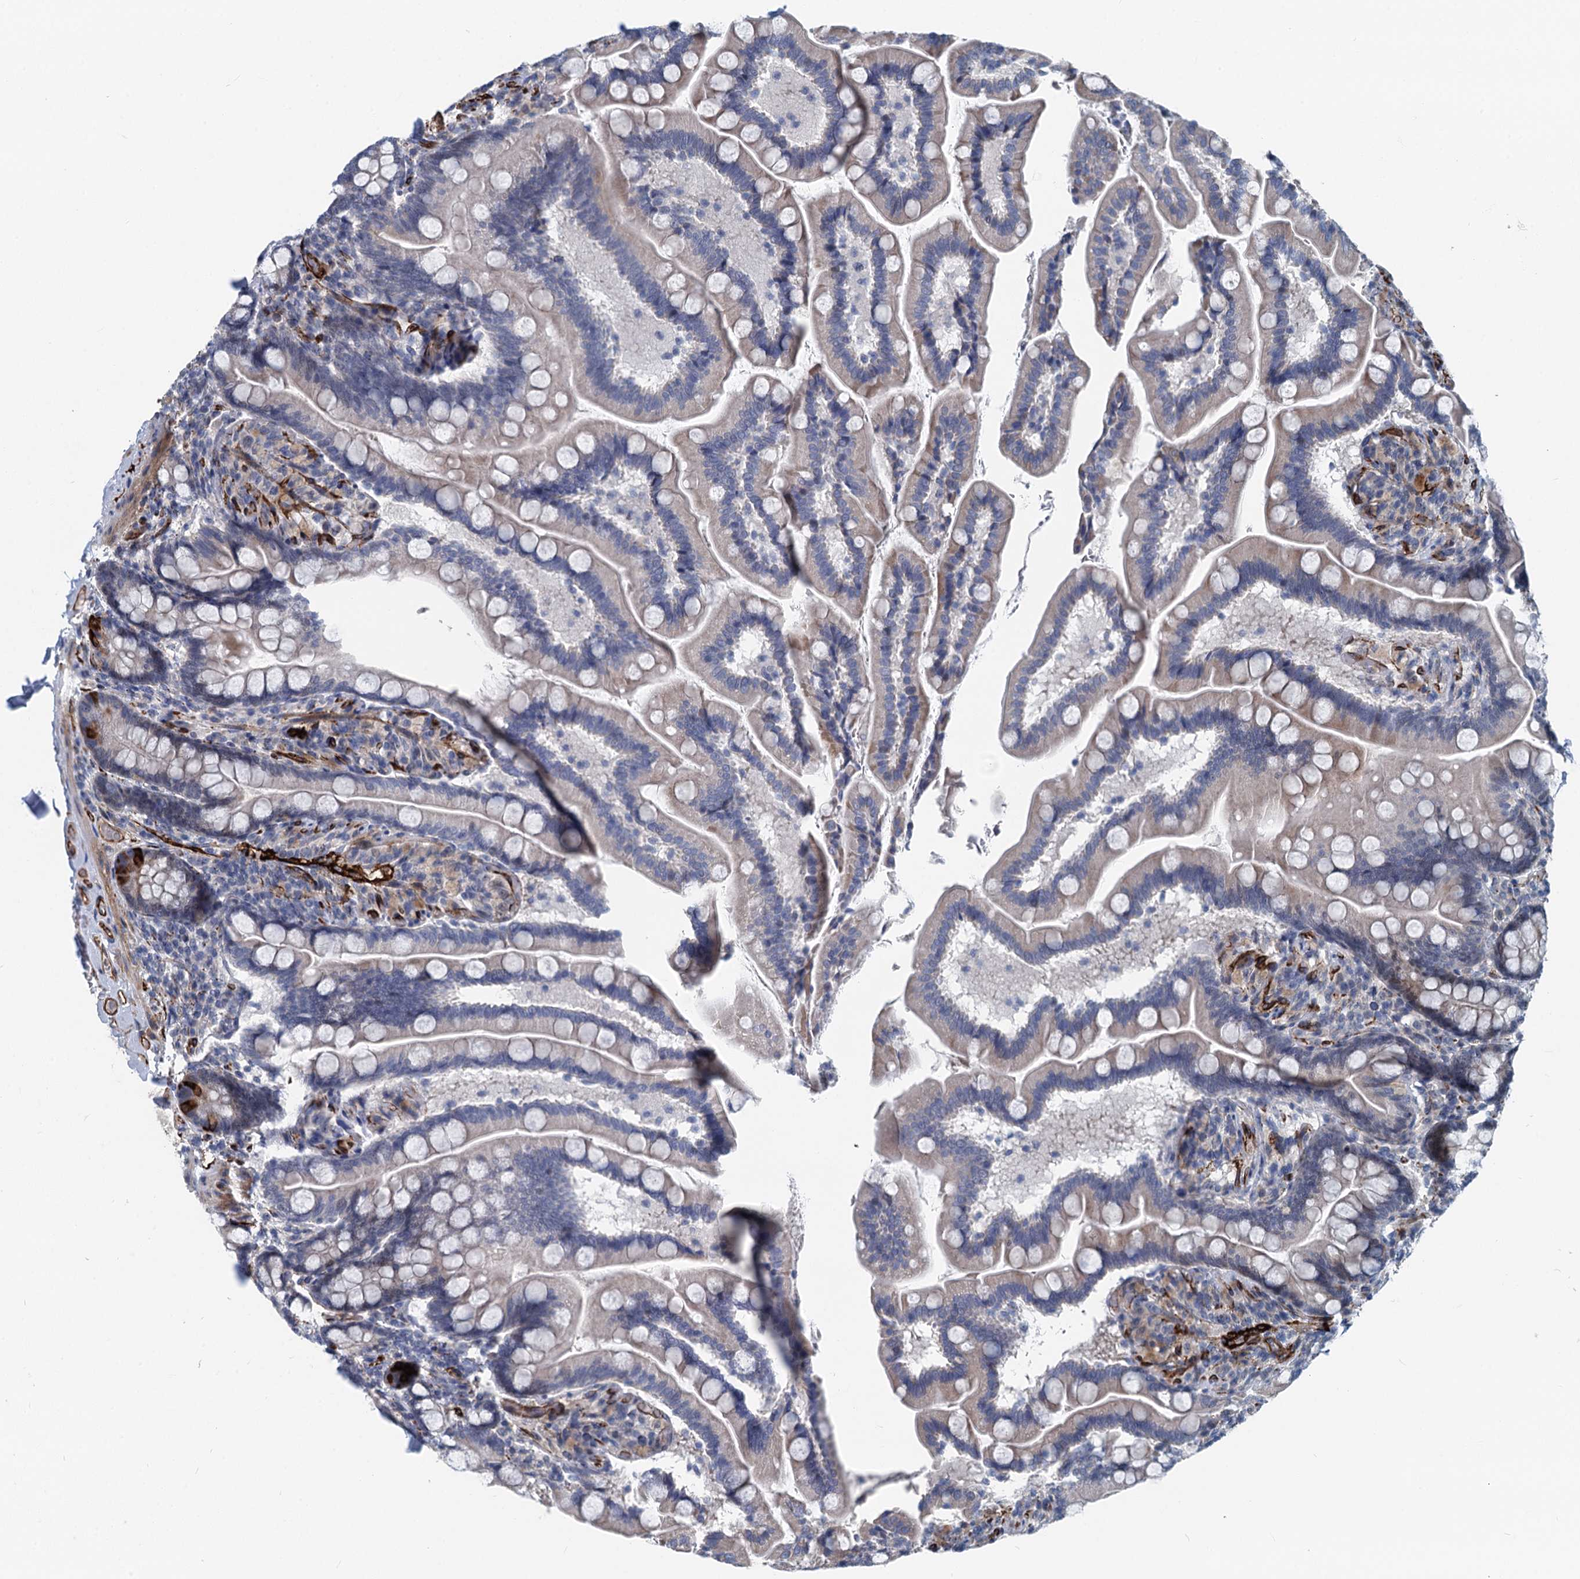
{"staining": {"intensity": "strong", "quantity": "<25%", "location": "cytoplasmic/membranous,nuclear"}, "tissue": "small intestine", "cell_type": "Glandular cells", "image_type": "normal", "snomed": [{"axis": "morphology", "description": "Normal tissue, NOS"}, {"axis": "topography", "description": "Small intestine"}], "caption": "Protein expression analysis of unremarkable small intestine displays strong cytoplasmic/membranous,nuclear positivity in approximately <25% of glandular cells. (Brightfield microscopy of DAB IHC at high magnification).", "gene": "ASXL3", "patient": {"sex": "female", "age": 64}}